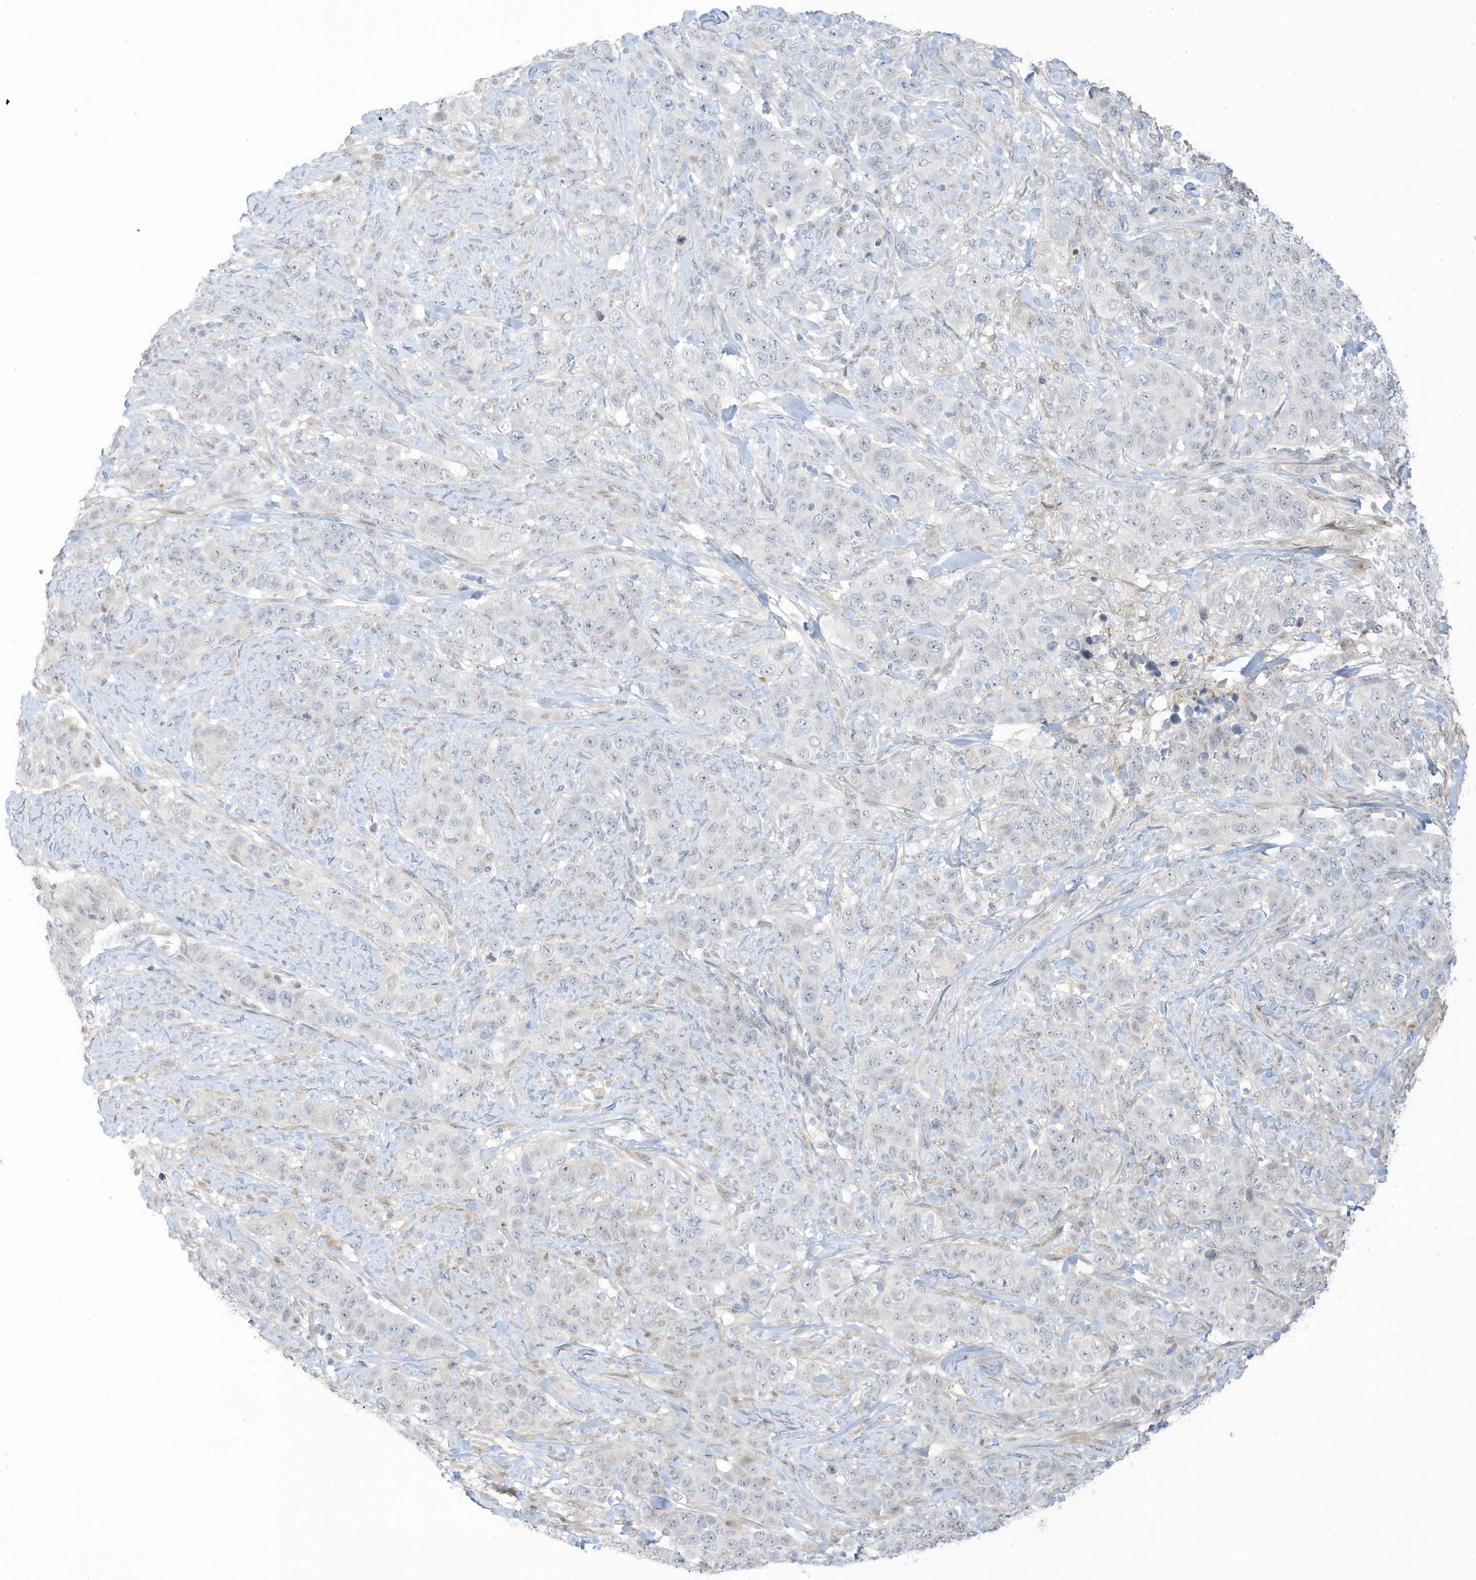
{"staining": {"intensity": "negative", "quantity": "none", "location": "none"}, "tissue": "stomach cancer", "cell_type": "Tumor cells", "image_type": "cancer", "snomed": [{"axis": "morphology", "description": "Adenocarcinoma, NOS"}, {"axis": "topography", "description": "Stomach"}], "caption": "An image of stomach cancer stained for a protein shows no brown staining in tumor cells.", "gene": "ASPRV1", "patient": {"sex": "male", "age": 48}}